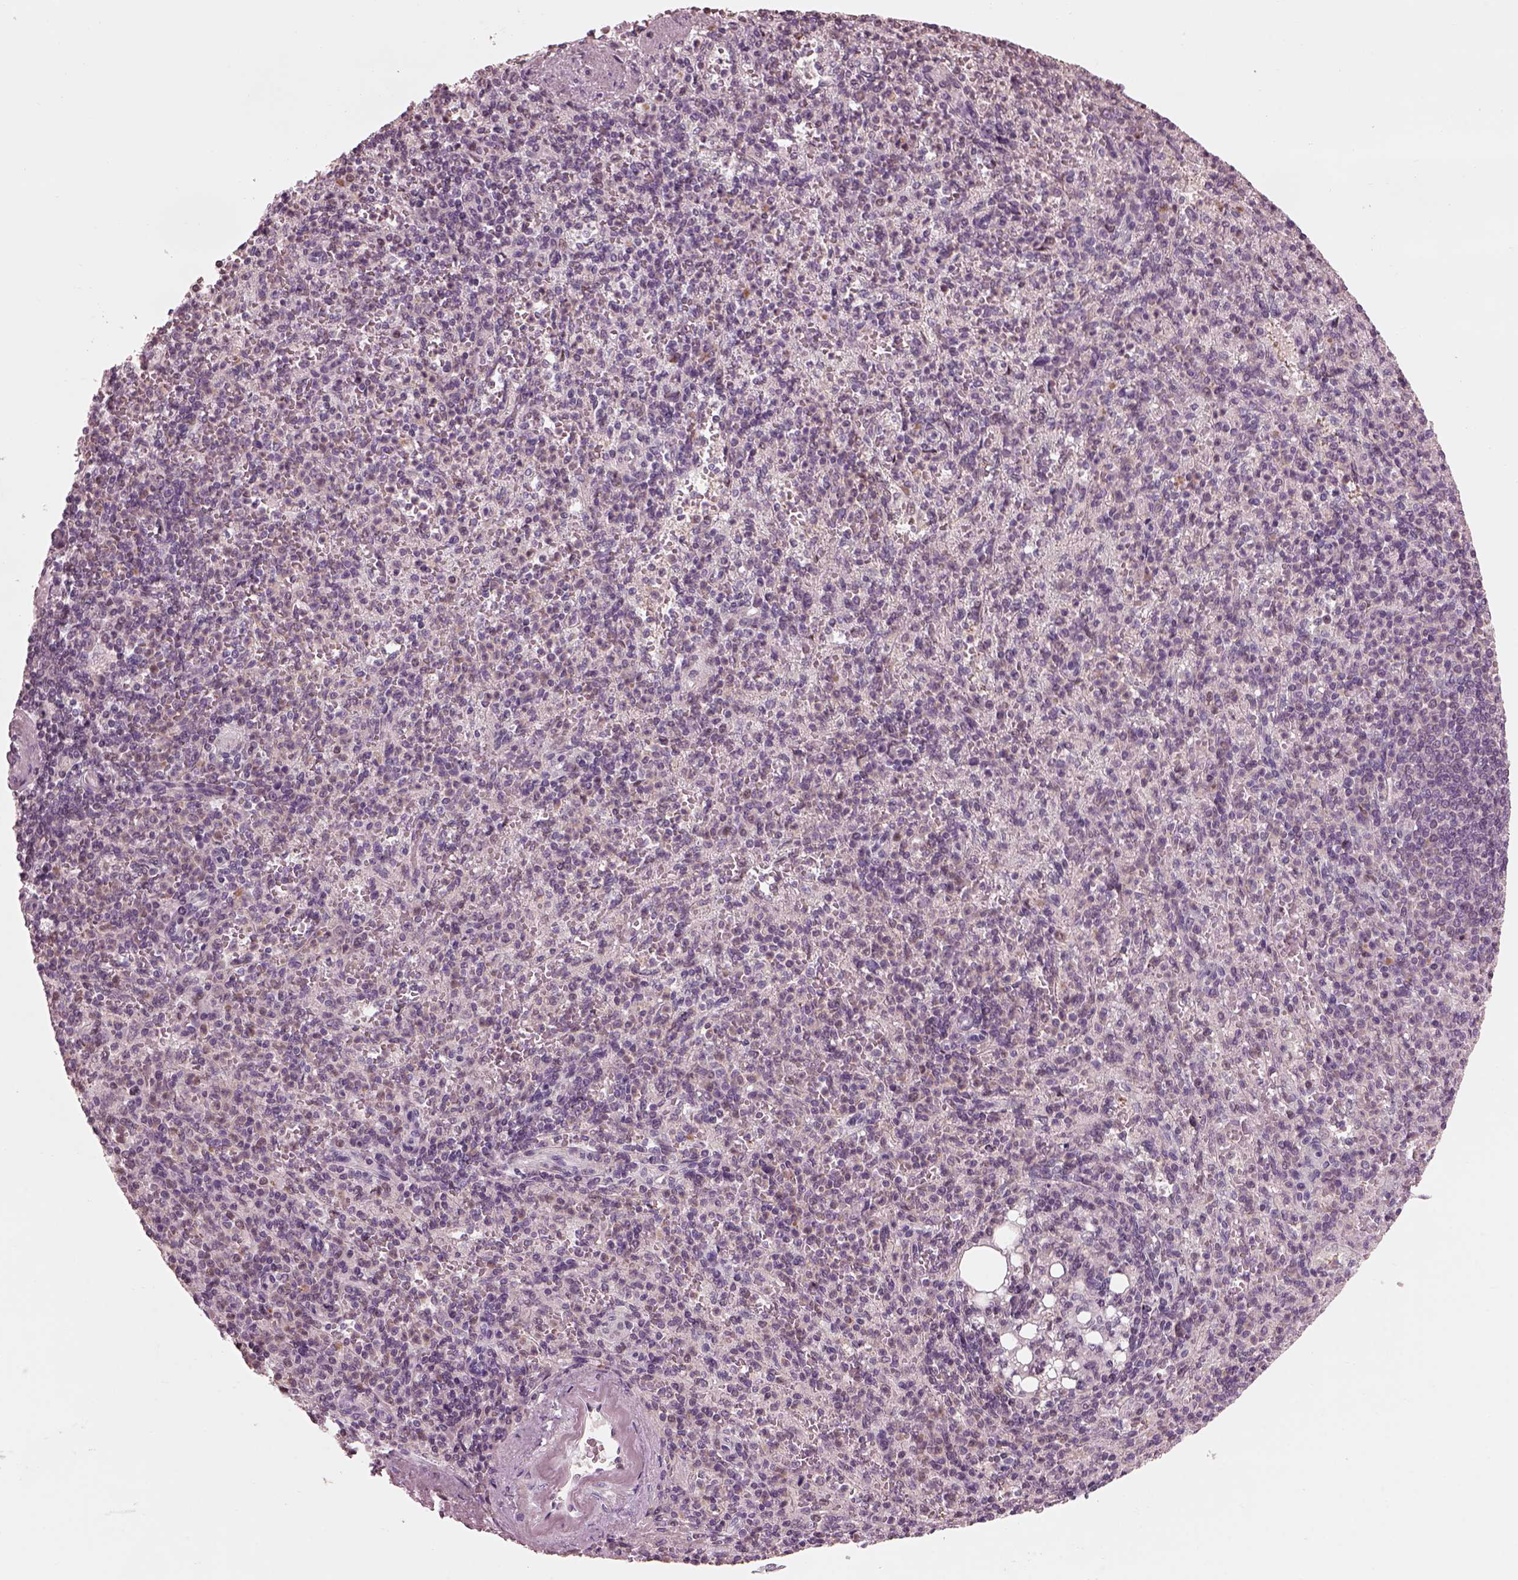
{"staining": {"intensity": "negative", "quantity": "none", "location": "none"}, "tissue": "spleen", "cell_type": "Cells in red pulp", "image_type": "normal", "snomed": [{"axis": "morphology", "description": "Normal tissue, NOS"}, {"axis": "topography", "description": "Spleen"}], "caption": "This histopathology image is of unremarkable spleen stained with IHC to label a protein in brown with the nuclei are counter-stained blue. There is no expression in cells in red pulp. (Stains: DAB IHC with hematoxylin counter stain, Microscopy: brightfield microscopy at high magnification).", "gene": "BFSP1", "patient": {"sex": "female", "age": 74}}